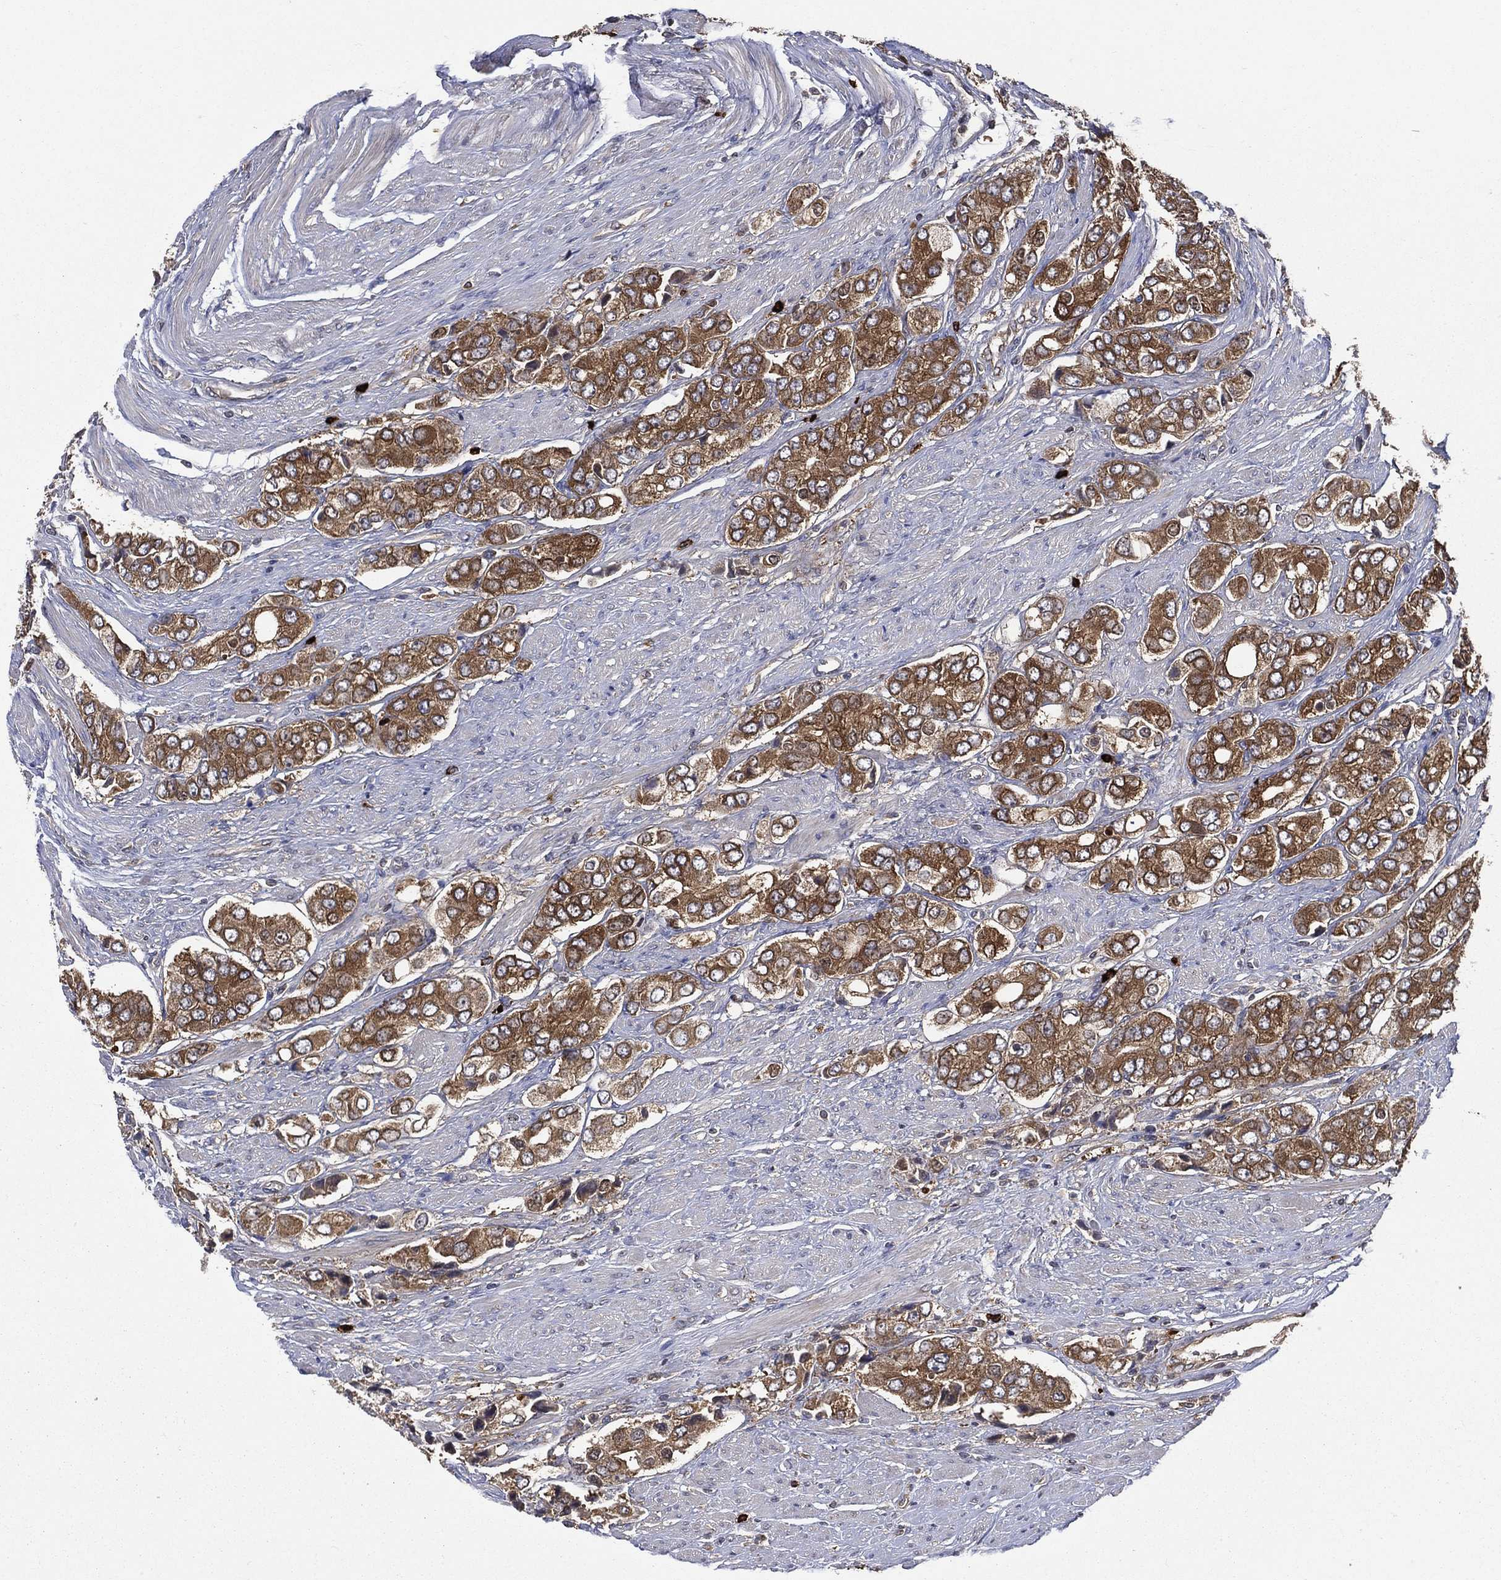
{"staining": {"intensity": "strong", "quantity": ">75%", "location": "cytoplasmic/membranous"}, "tissue": "prostate cancer", "cell_type": "Tumor cells", "image_type": "cancer", "snomed": [{"axis": "morphology", "description": "Adenocarcinoma, Low grade"}, {"axis": "topography", "description": "Prostate"}], "caption": "Prostate cancer stained for a protein (brown) shows strong cytoplasmic/membranous positive positivity in about >75% of tumor cells.", "gene": "SMPD3", "patient": {"sex": "male", "age": 69}}